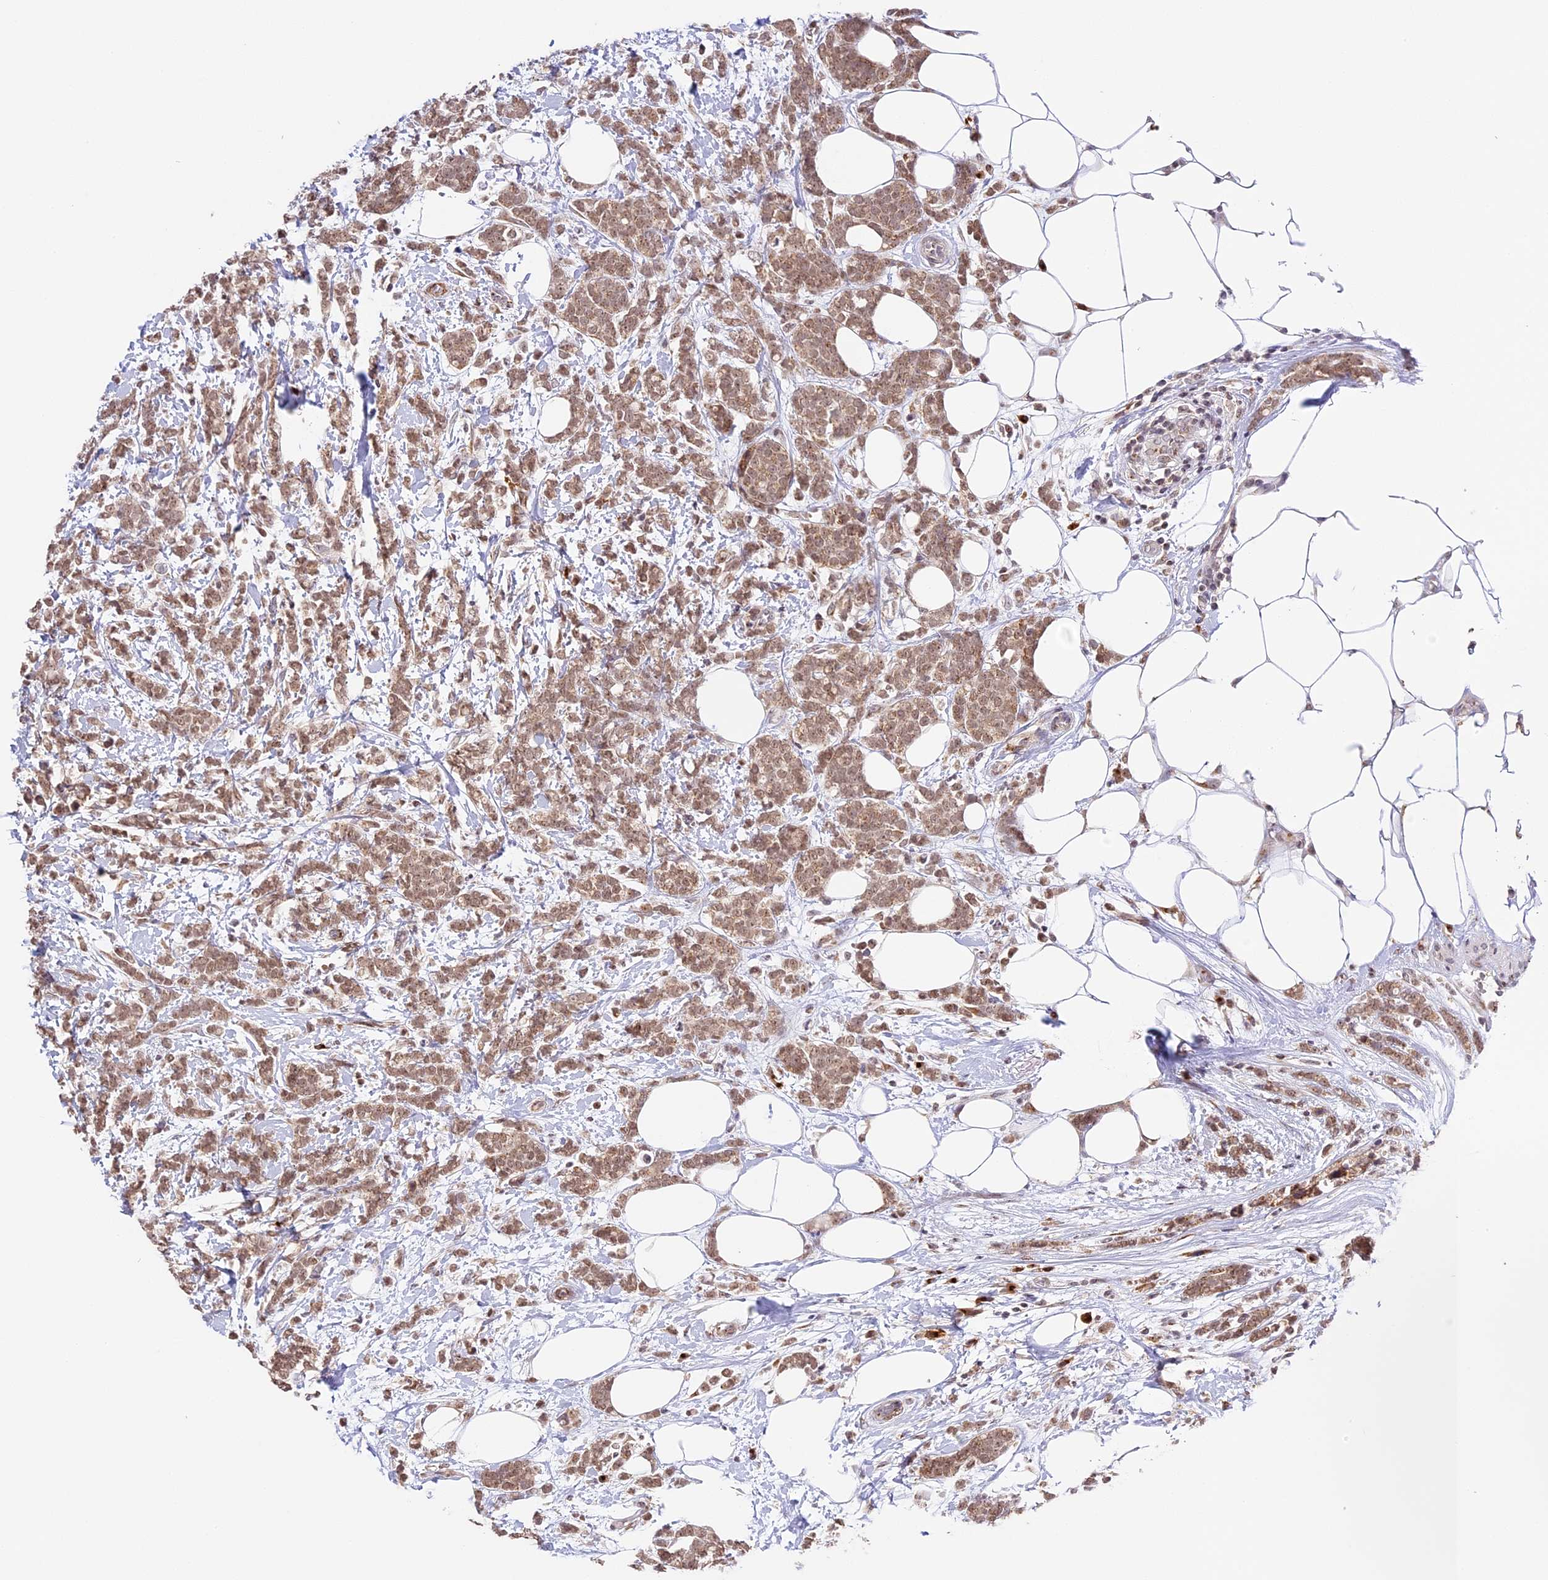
{"staining": {"intensity": "moderate", "quantity": ">75%", "location": "cytoplasmic/membranous,nuclear"}, "tissue": "breast cancer", "cell_type": "Tumor cells", "image_type": "cancer", "snomed": [{"axis": "morphology", "description": "Lobular carcinoma"}, {"axis": "topography", "description": "Breast"}], "caption": "Lobular carcinoma (breast) tissue shows moderate cytoplasmic/membranous and nuclear staining in approximately >75% of tumor cells", "gene": "HEATR5B", "patient": {"sex": "female", "age": 58}}